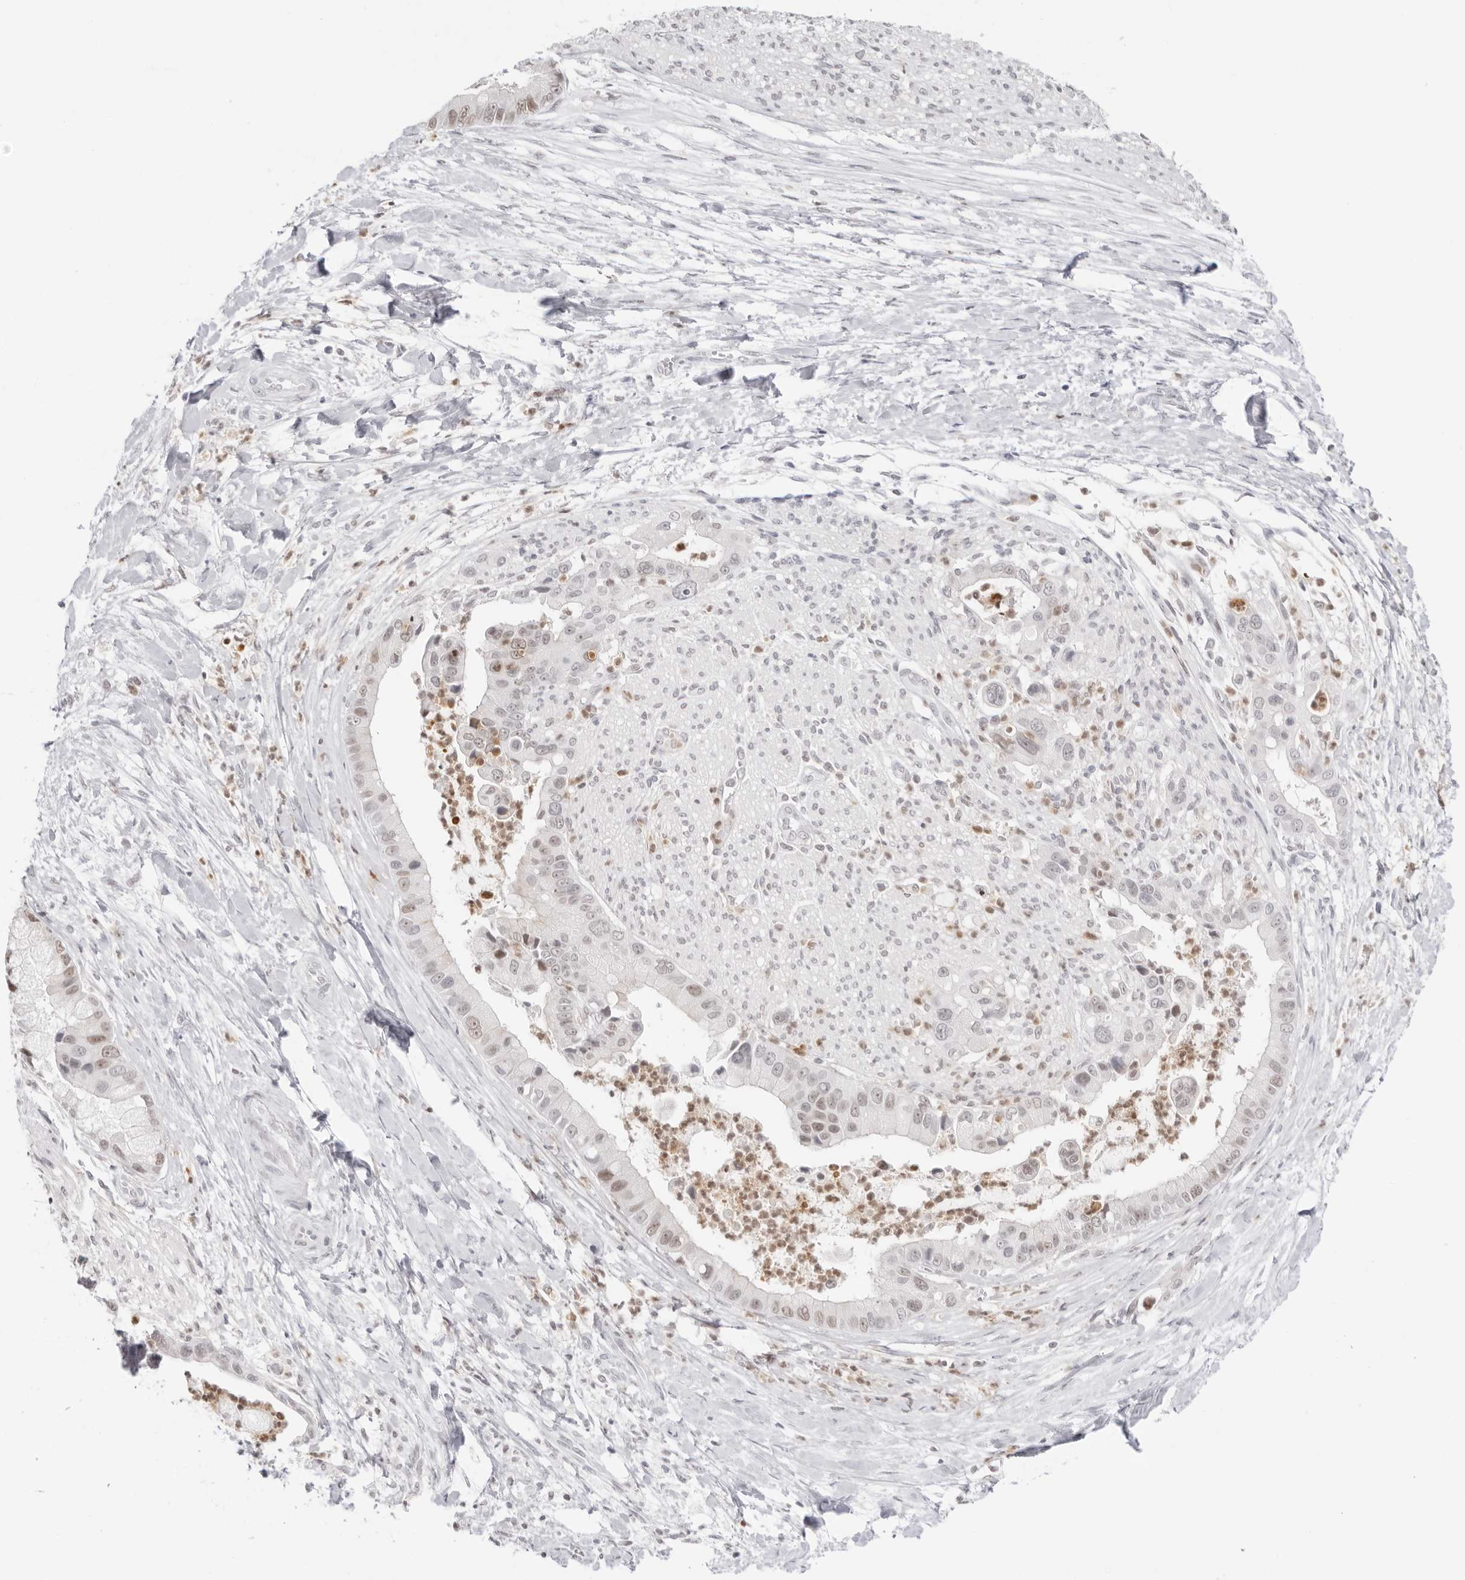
{"staining": {"intensity": "weak", "quantity": "<25%", "location": "nuclear"}, "tissue": "liver cancer", "cell_type": "Tumor cells", "image_type": "cancer", "snomed": [{"axis": "morphology", "description": "Cholangiocarcinoma"}, {"axis": "topography", "description": "Liver"}], "caption": "High magnification brightfield microscopy of liver cancer stained with DAB (brown) and counterstained with hematoxylin (blue): tumor cells show no significant positivity.", "gene": "RNF146", "patient": {"sex": "female", "age": 54}}